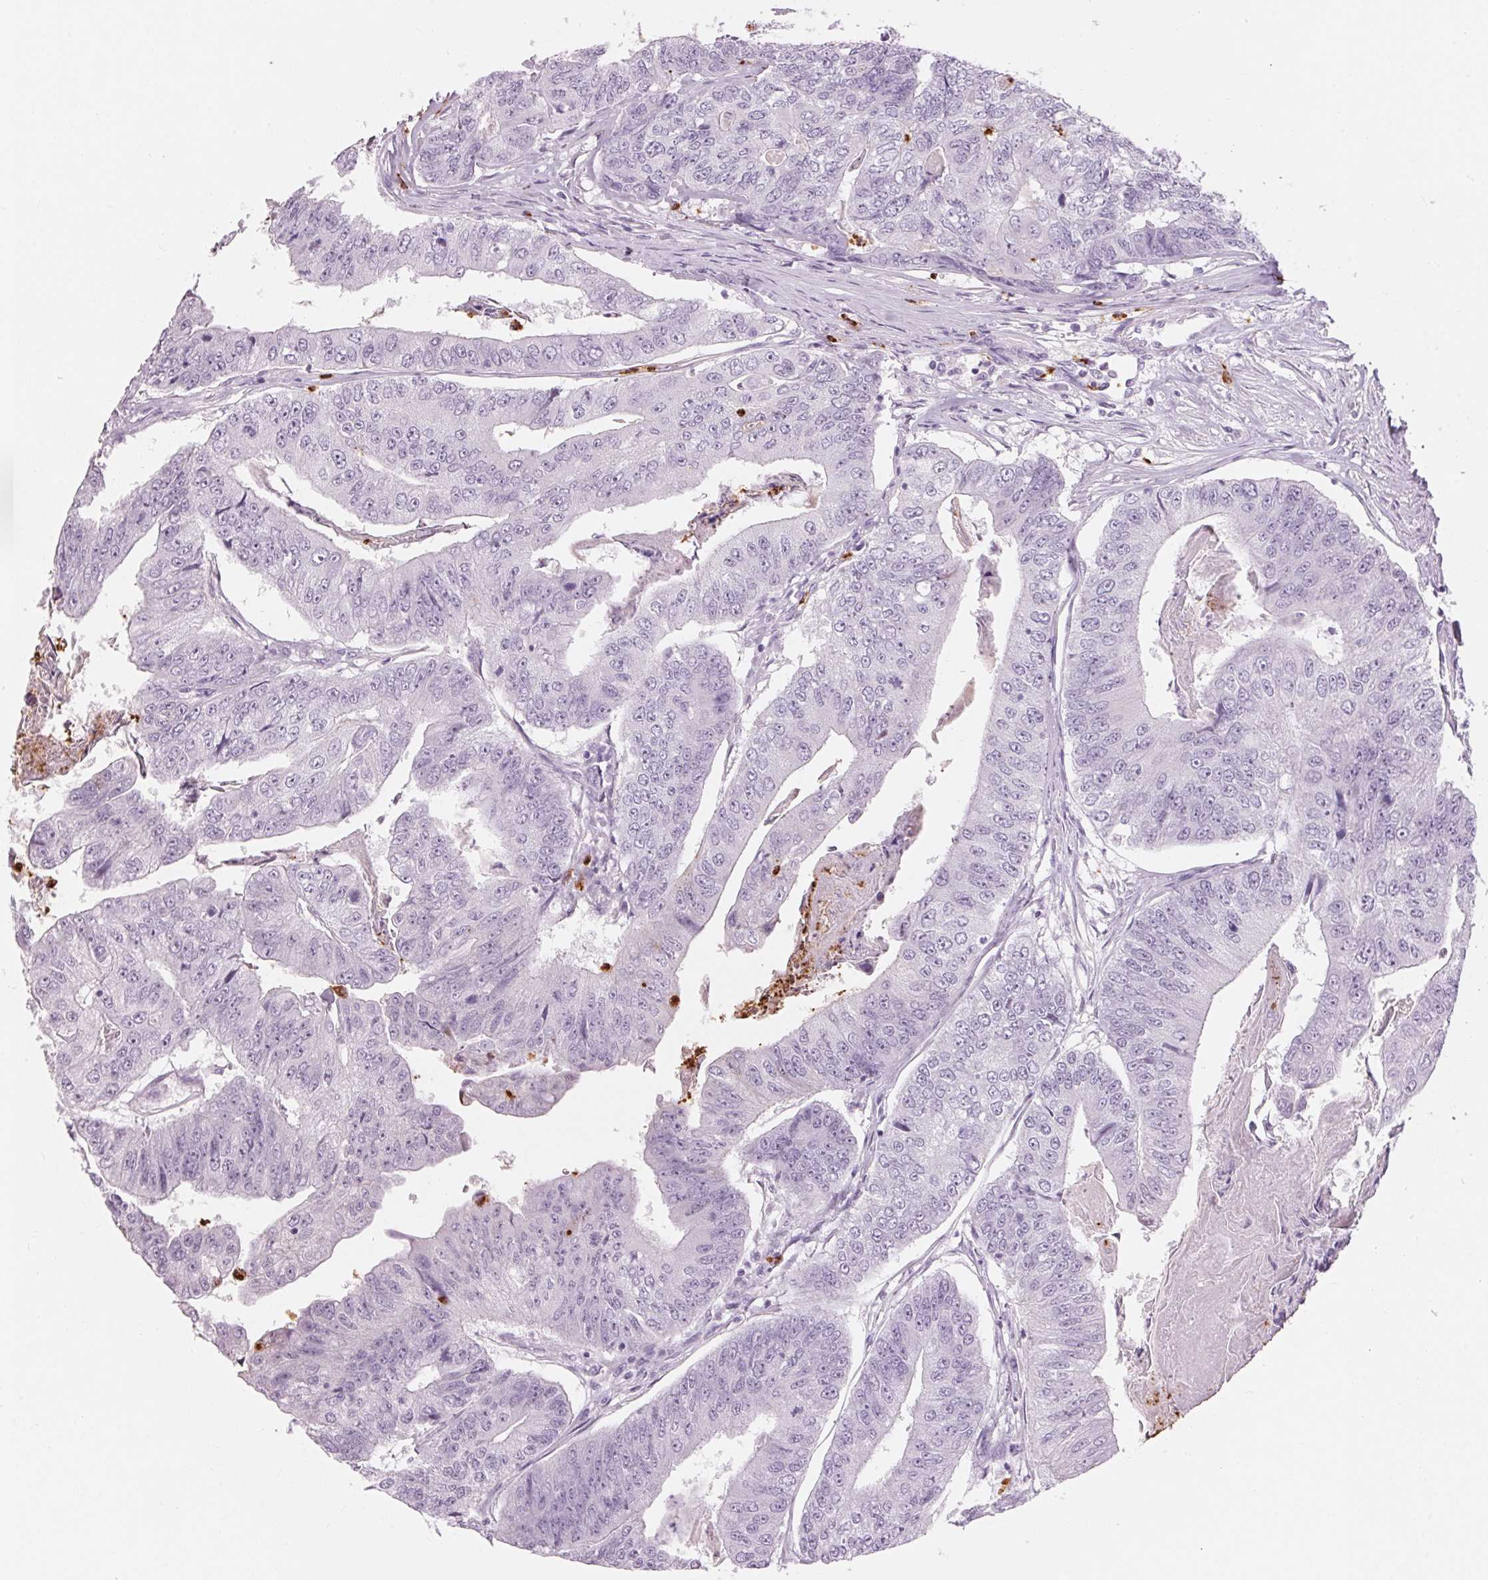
{"staining": {"intensity": "negative", "quantity": "none", "location": "none"}, "tissue": "colorectal cancer", "cell_type": "Tumor cells", "image_type": "cancer", "snomed": [{"axis": "morphology", "description": "Adenocarcinoma, NOS"}, {"axis": "topography", "description": "Colon"}], "caption": "Immunohistochemistry (IHC) histopathology image of adenocarcinoma (colorectal) stained for a protein (brown), which reveals no expression in tumor cells.", "gene": "KLK7", "patient": {"sex": "female", "age": 67}}